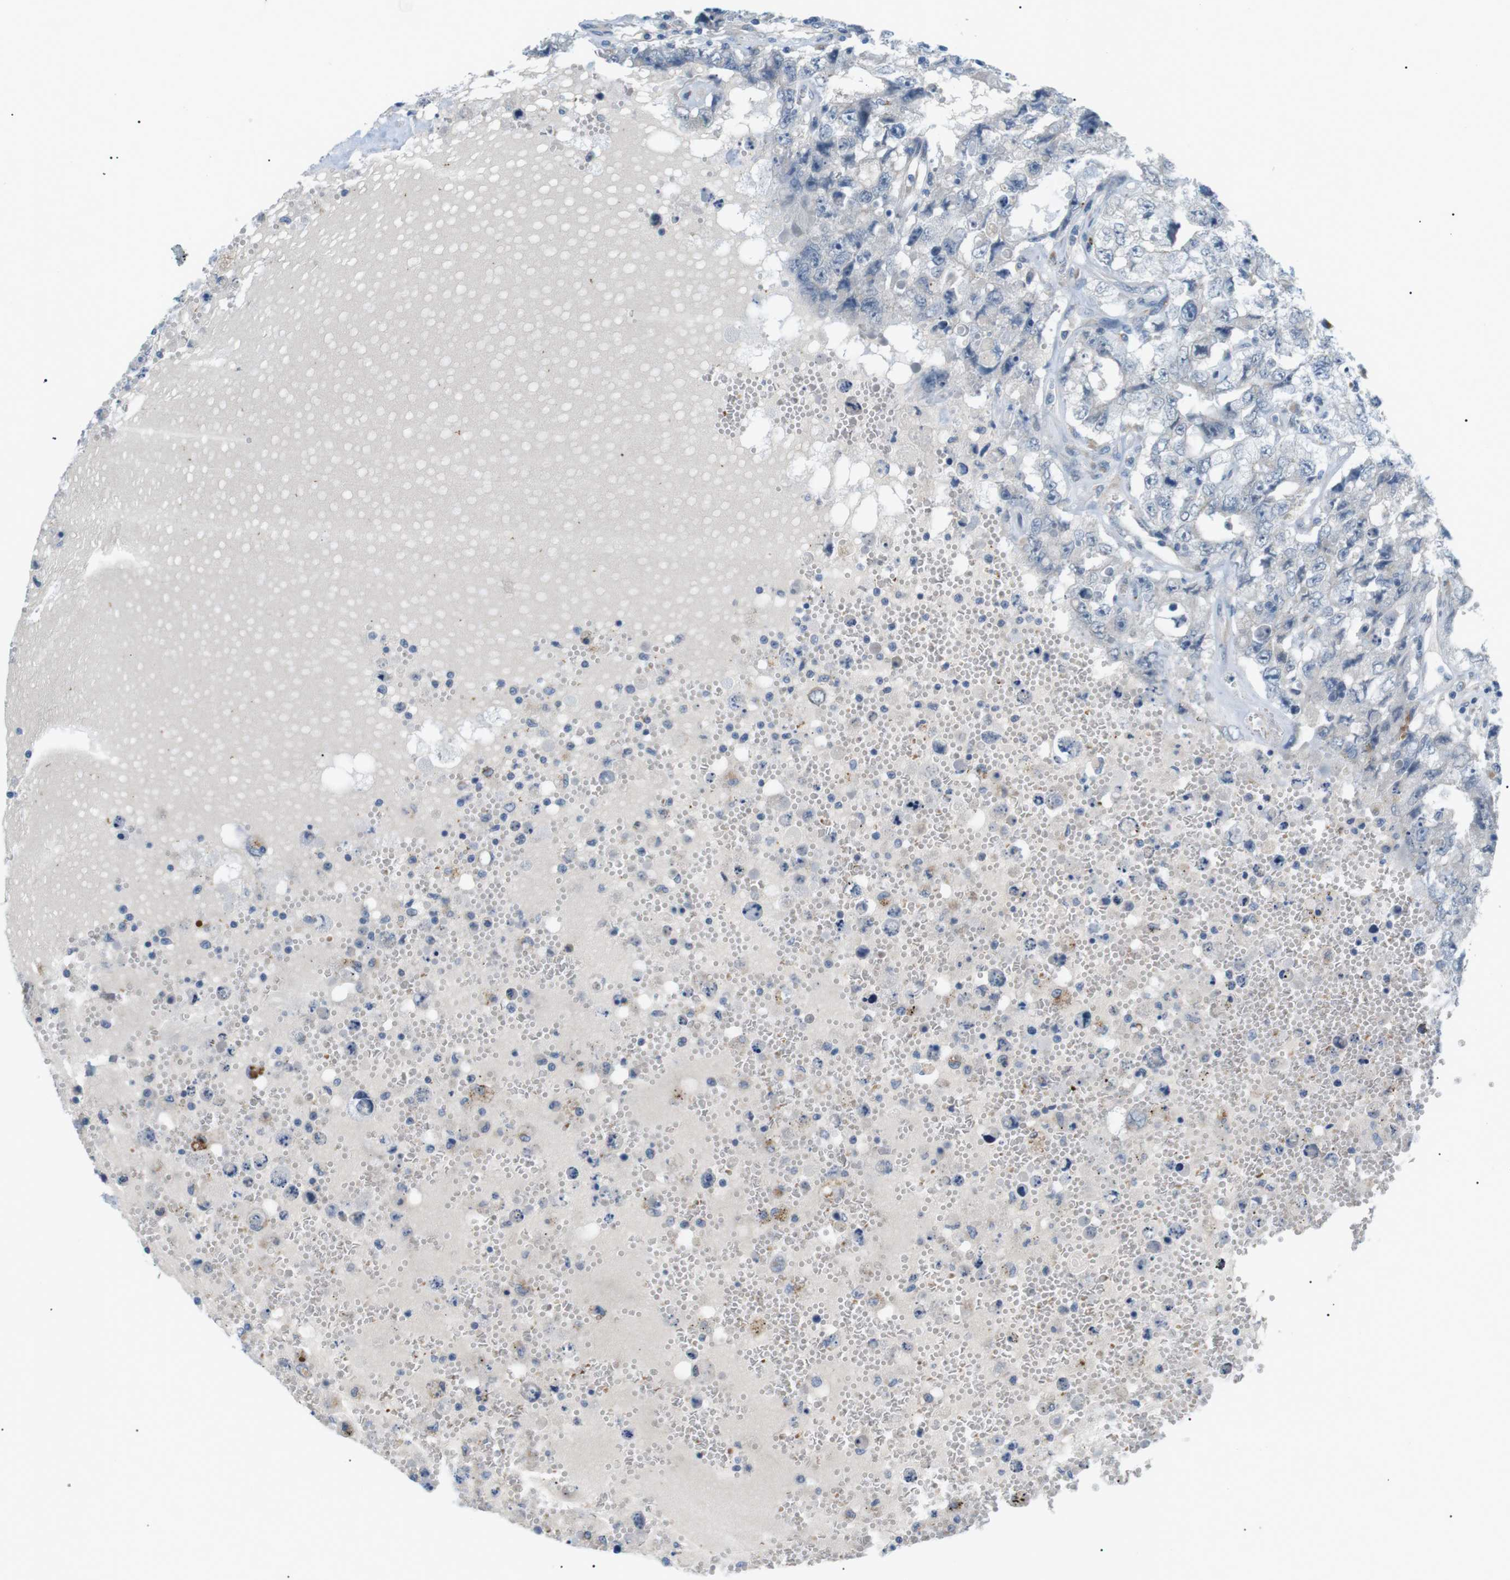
{"staining": {"intensity": "negative", "quantity": "none", "location": "none"}, "tissue": "testis cancer", "cell_type": "Tumor cells", "image_type": "cancer", "snomed": [{"axis": "morphology", "description": "Carcinoma, Embryonal, NOS"}, {"axis": "topography", "description": "Testis"}], "caption": "DAB immunohistochemical staining of embryonal carcinoma (testis) displays no significant staining in tumor cells.", "gene": "B4GALNT2", "patient": {"sex": "male", "age": 26}}